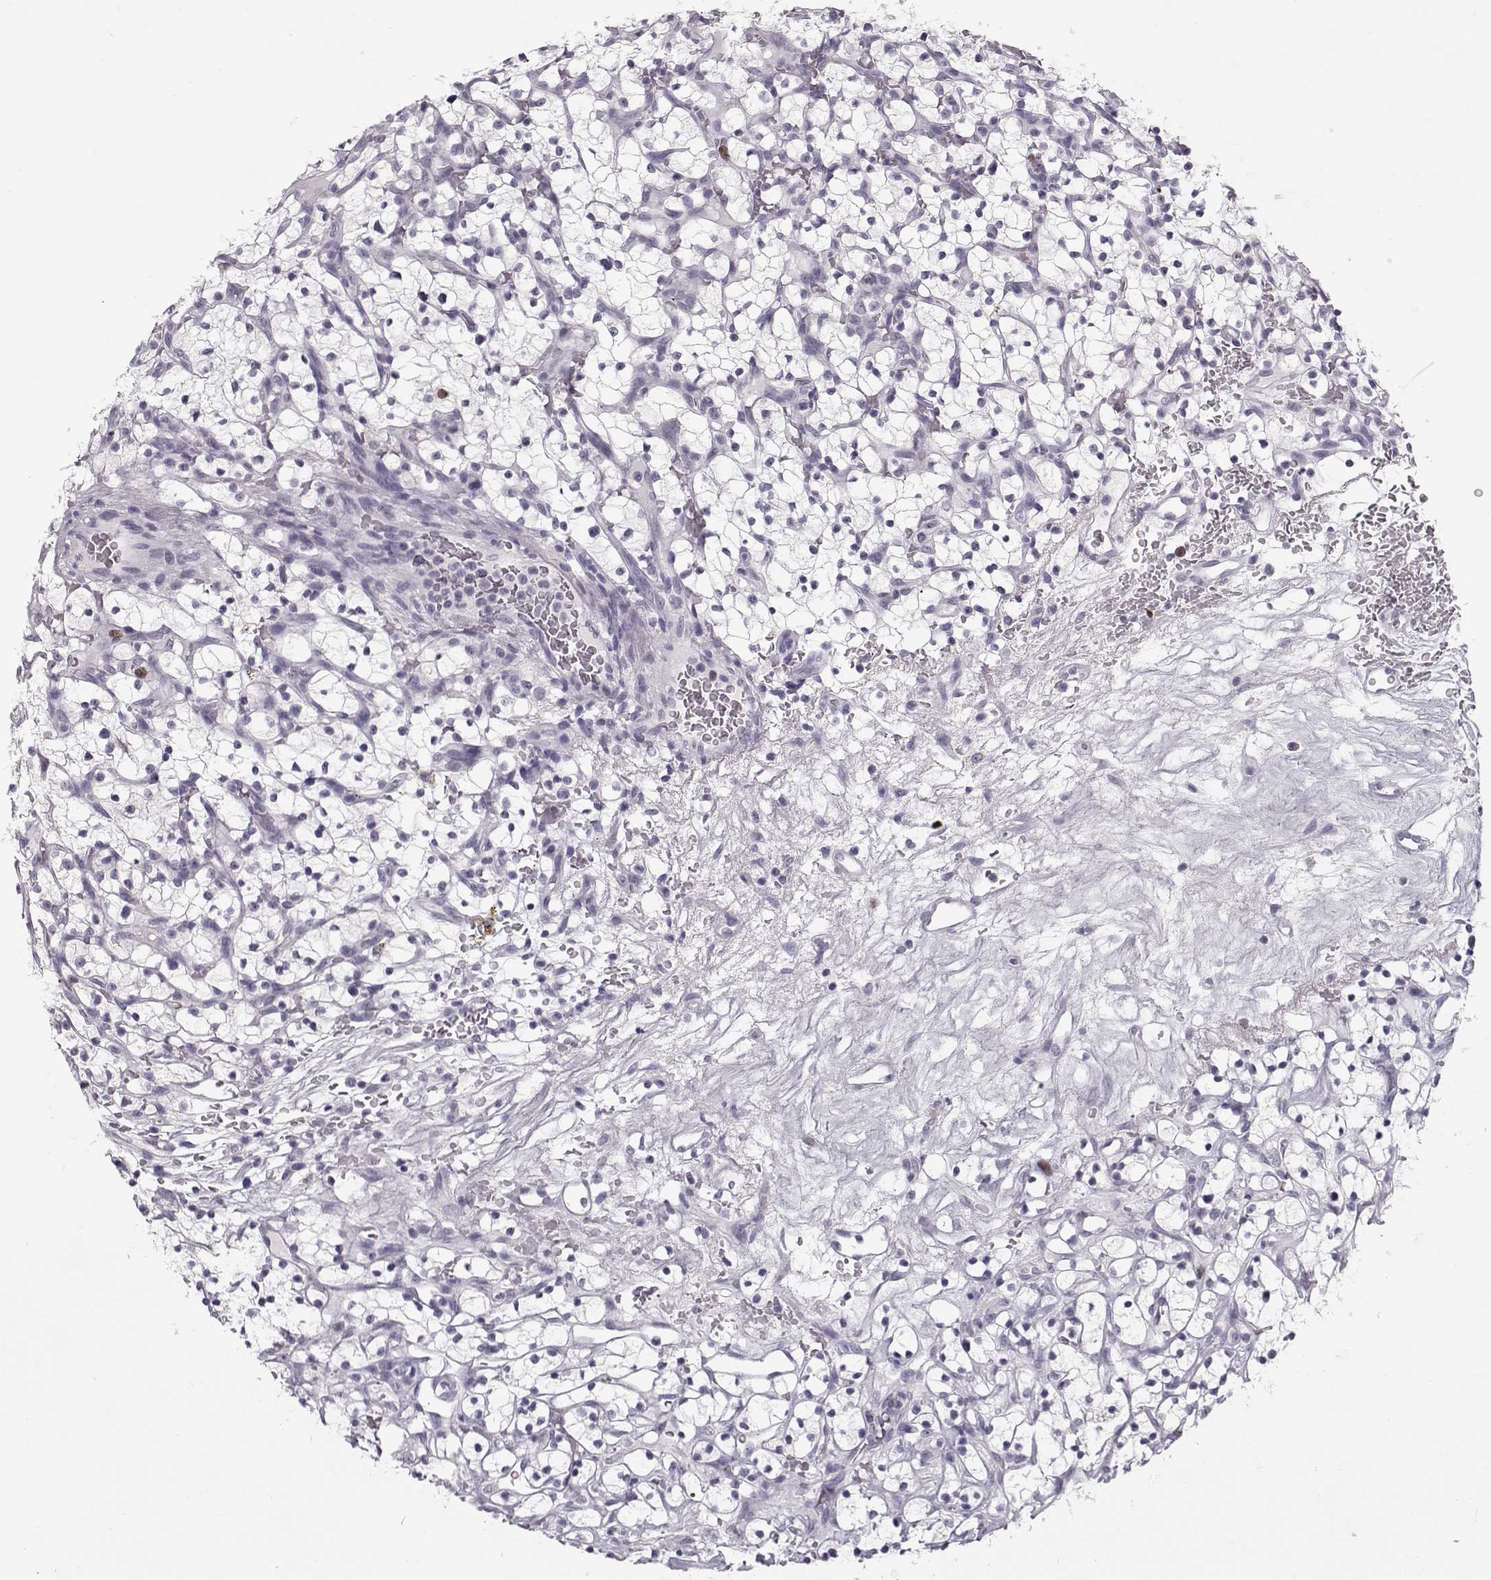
{"staining": {"intensity": "negative", "quantity": "none", "location": "none"}, "tissue": "renal cancer", "cell_type": "Tumor cells", "image_type": "cancer", "snomed": [{"axis": "morphology", "description": "Adenocarcinoma, NOS"}, {"axis": "topography", "description": "Kidney"}], "caption": "This is an IHC micrograph of adenocarcinoma (renal). There is no expression in tumor cells.", "gene": "SGO1", "patient": {"sex": "female", "age": 64}}